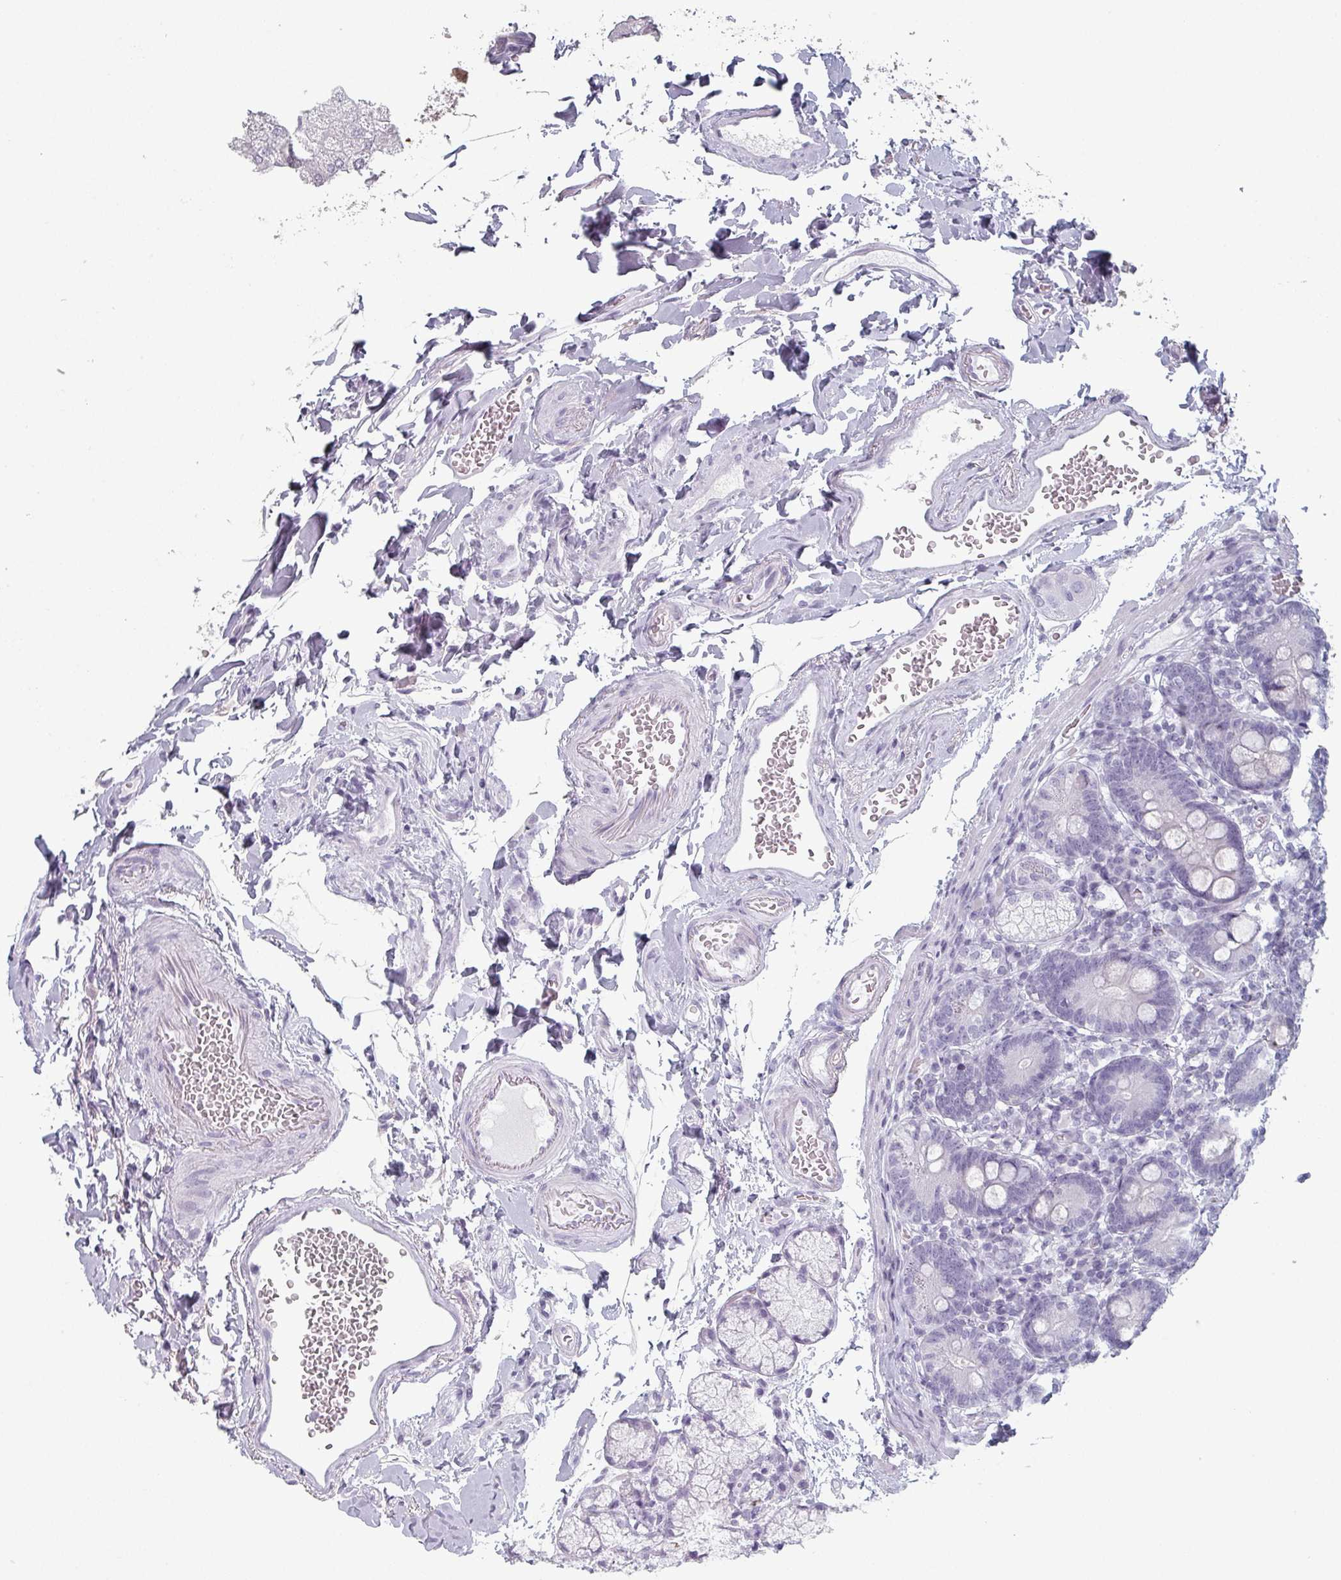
{"staining": {"intensity": "negative", "quantity": "none", "location": "none"}, "tissue": "duodenum", "cell_type": "Glandular cells", "image_type": "normal", "snomed": [{"axis": "morphology", "description": "Normal tissue, NOS"}, {"axis": "topography", "description": "Duodenum"}], "caption": "Duodenum stained for a protein using immunohistochemistry displays no positivity glandular cells.", "gene": "SLC35G2", "patient": {"sex": "female", "age": 67}}